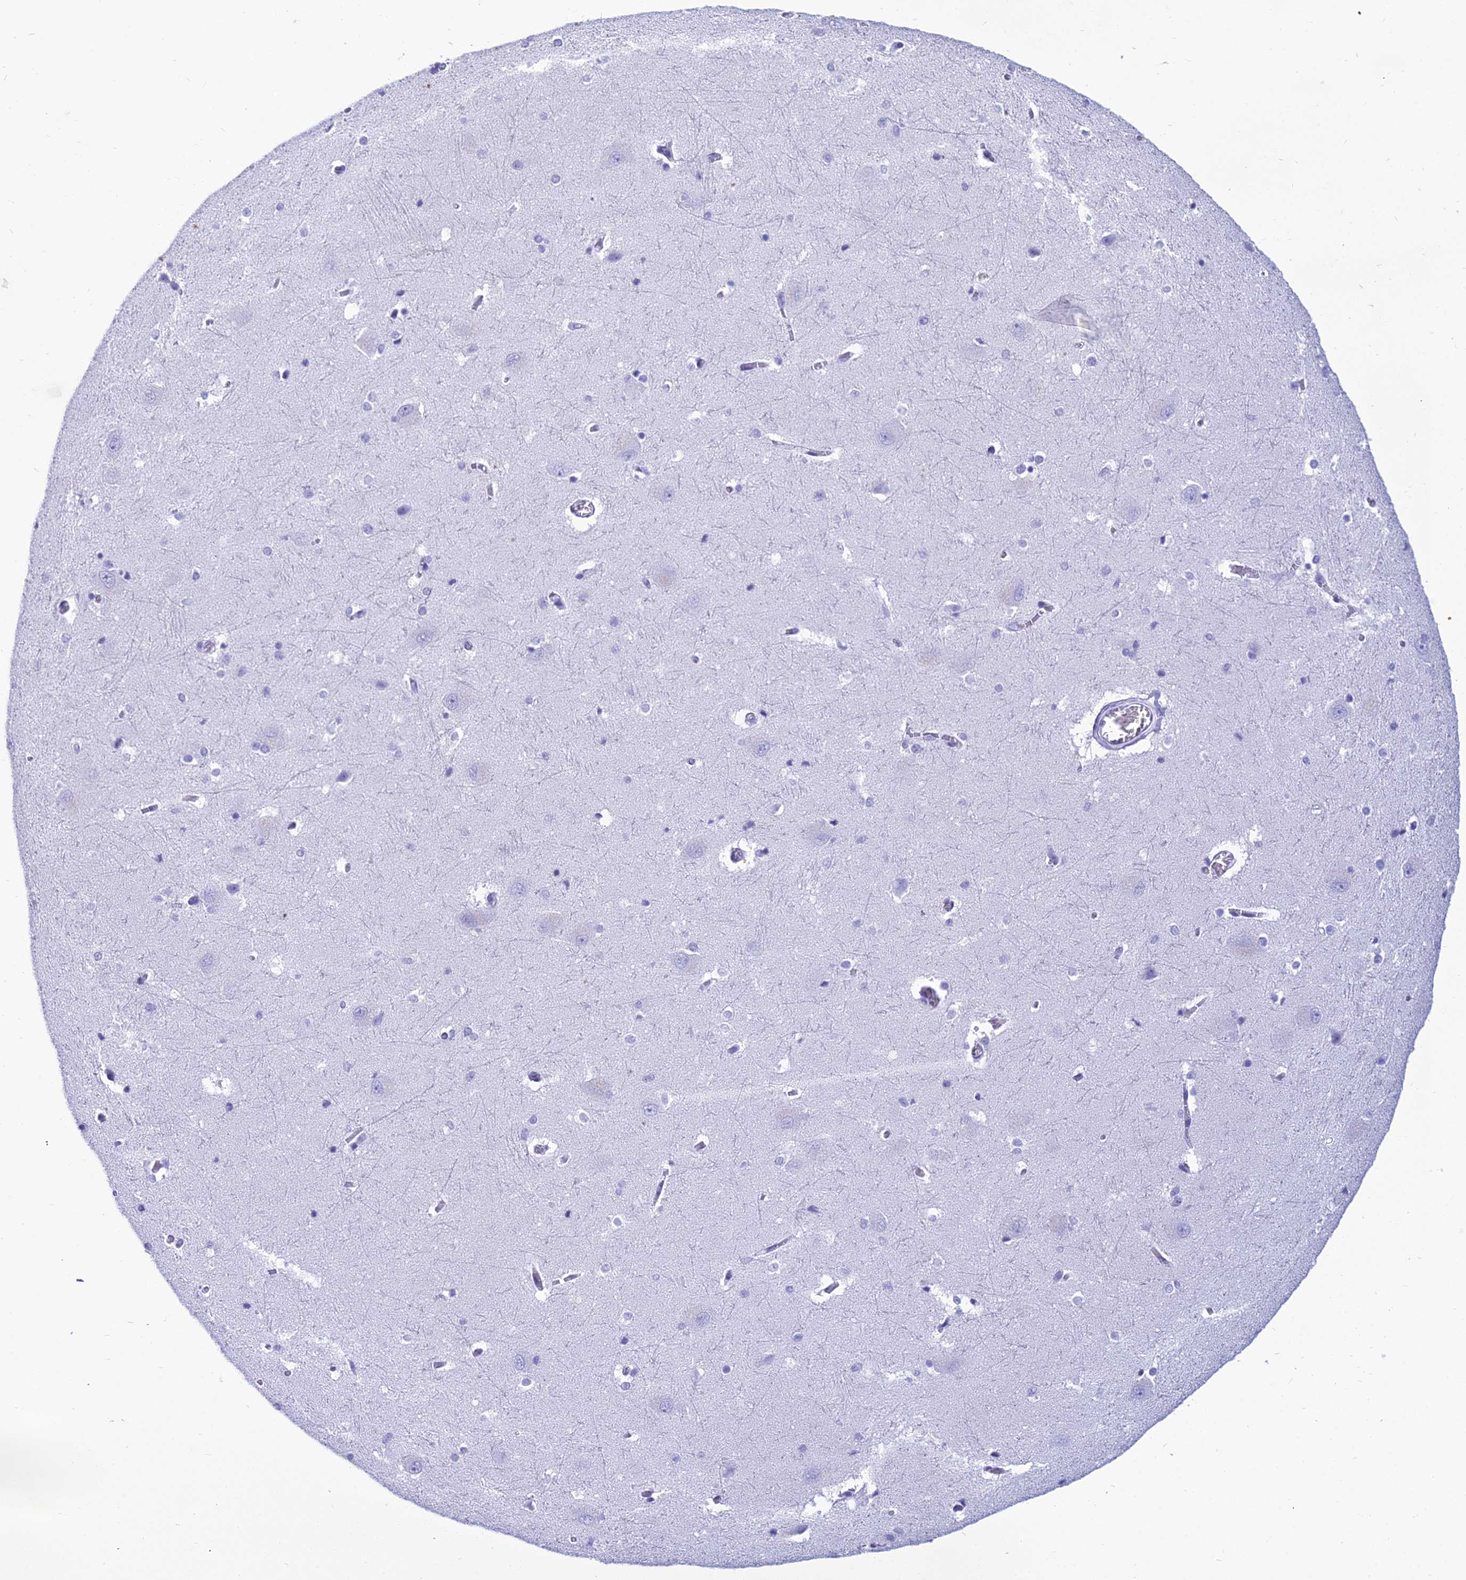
{"staining": {"intensity": "negative", "quantity": "none", "location": "none"}, "tissue": "caudate", "cell_type": "Glial cells", "image_type": "normal", "snomed": [{"axis": "morphology", "description": "Normal tissue, NOS"}, {"axis": "topography", "description": "Lateral ventricle wall"}], "caption": "A high-resolution histopathology image shows immunohistochemistry staining of benign caudate, which shows no significant positivity in glial cells. (DAB (3,3'-diaminobenzidine) immunohistochemistry with hematoxylin counter stain).", "gene": "ZNF442", "patient": {"sex": "male", "age": 37}}